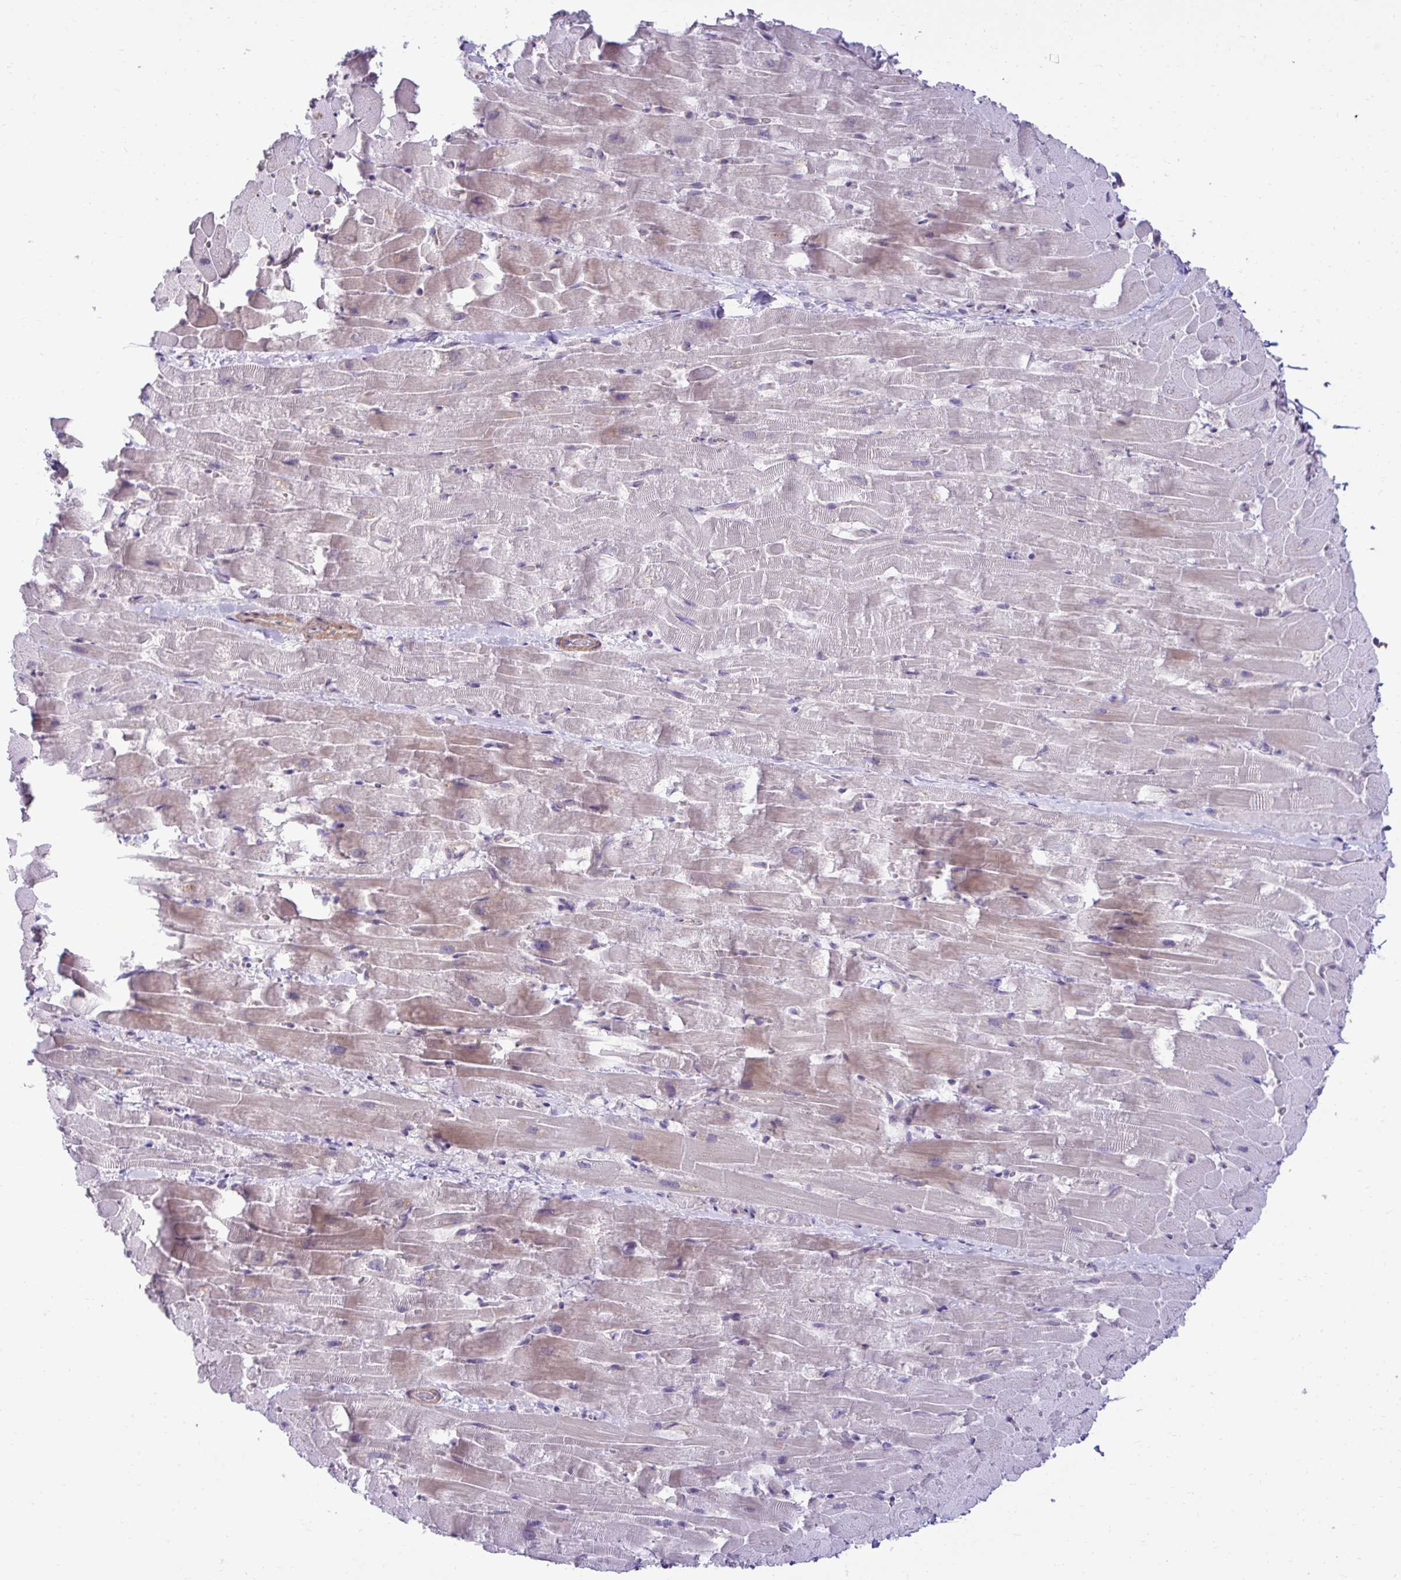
{"staining": {"intensity": "moderate", "quantity": "<25%", "location": "cytoplasmic/membranous"}, "tissue": "heart muscle", "cell_type": "Cardiomyocytes", "image_type": "normal", "snomed": [{"axis": "morphology", "description": "Normal tissue, NOS"}, {"axis": "topography", "description": "Heart"}], "caption": "Brown immunohistochemical staining in normal heart muscle shows moderate cytoplasmic/membranous positivity in approximately <25% of cardiomyocytes. The protein is shown in brown color, while the nuclei are stained blue.", "gene": "SLC30A3", "patient": {"sex": "male", "age": 37}}